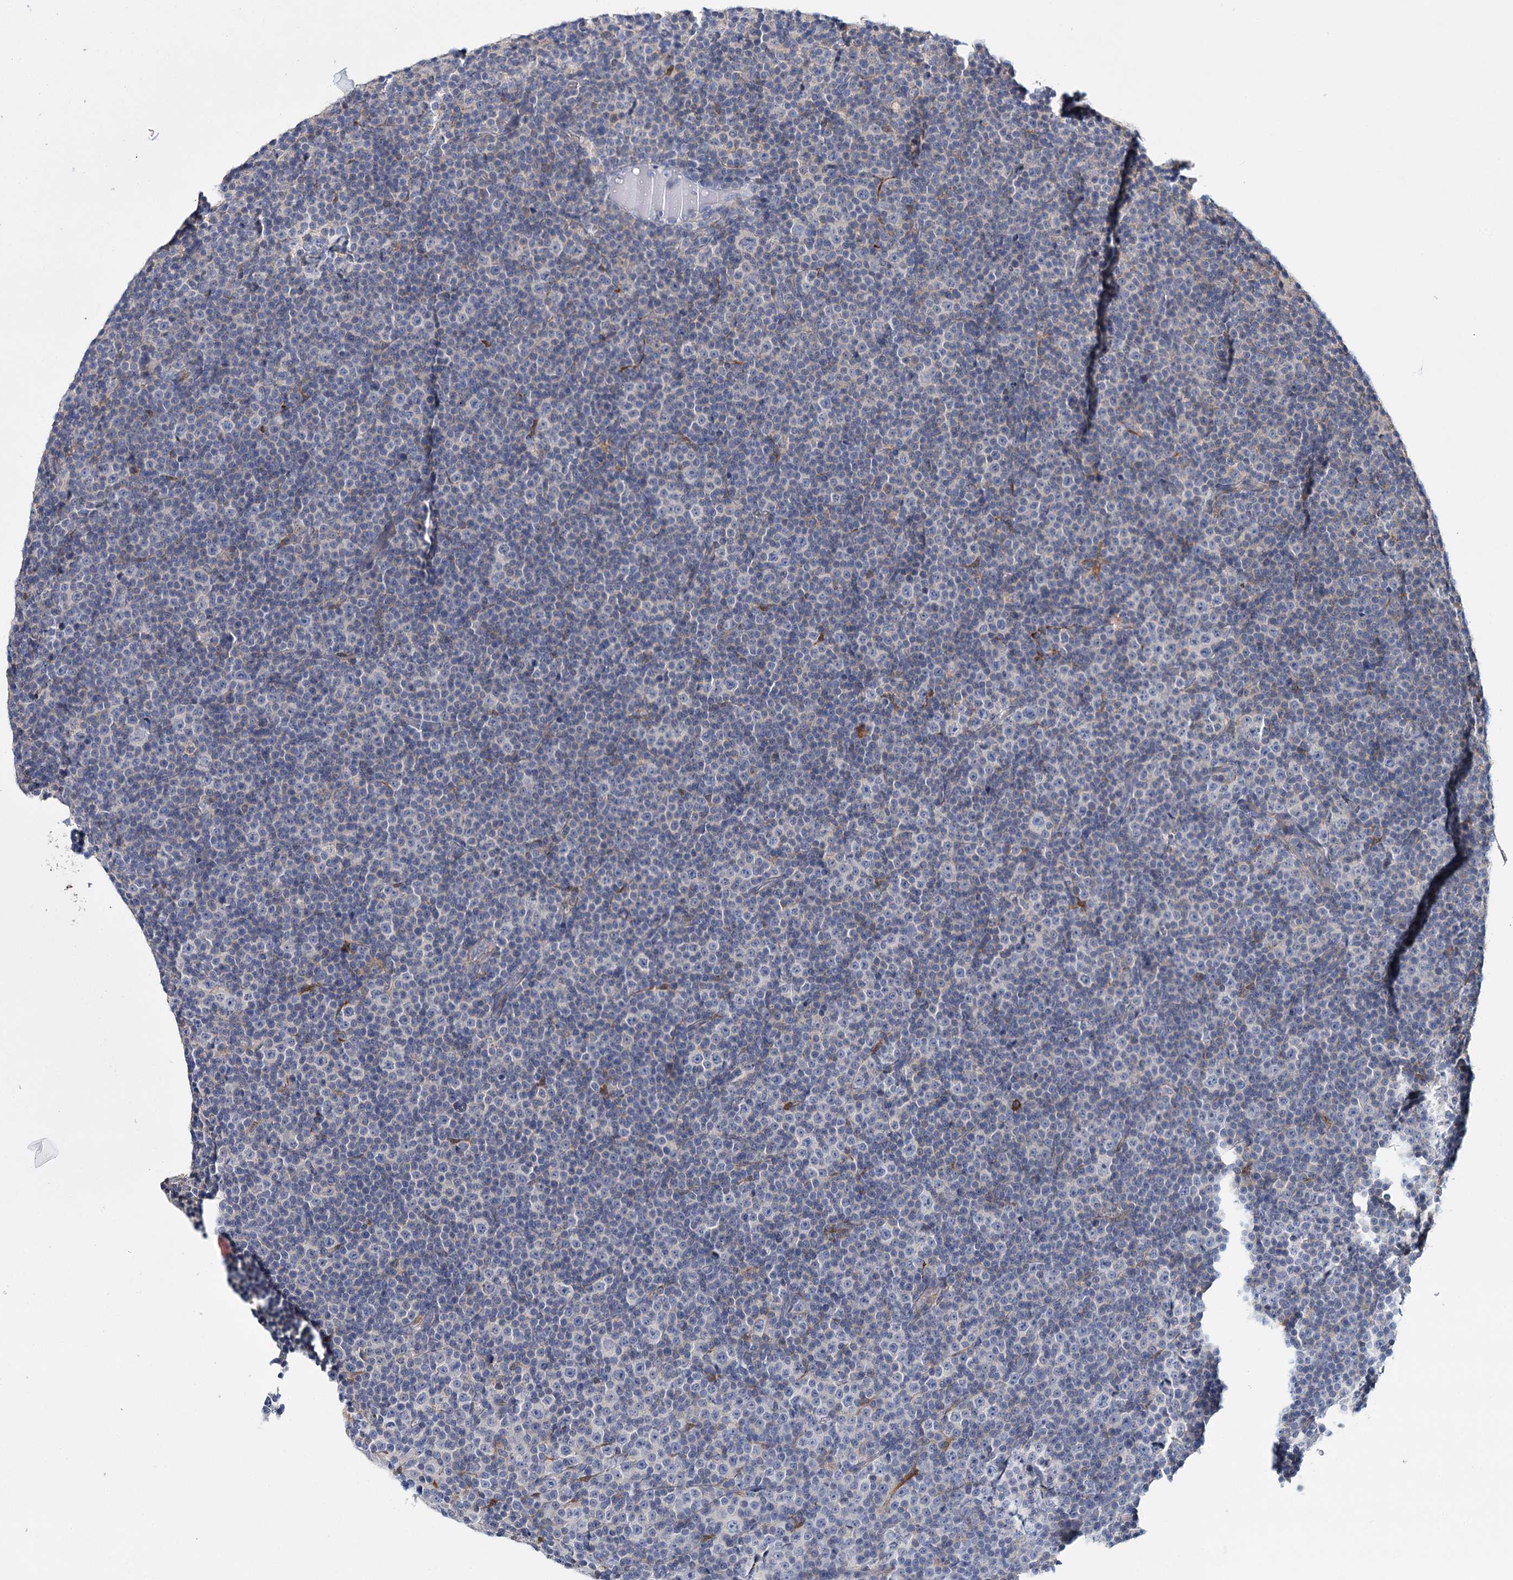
{"staining": {"intensity": "negative", "quantity": "none", "location": "none"}, "tissue": "lymphoma", "cell_type": "Tumor cells", "image_type": "cancer", "snomed": [{"axis": "morphology", "description": "Malignant lymphoma, non-Hodgkin's type, Low grade"}, {"axis": "topography", "description": "Lymph node"}], "caption": "The photomicrograph demonstrates no staining of tumor cells in lymphoma.", "gene": "CFAP46", "patient": {"sex": "female", "age": 67}}